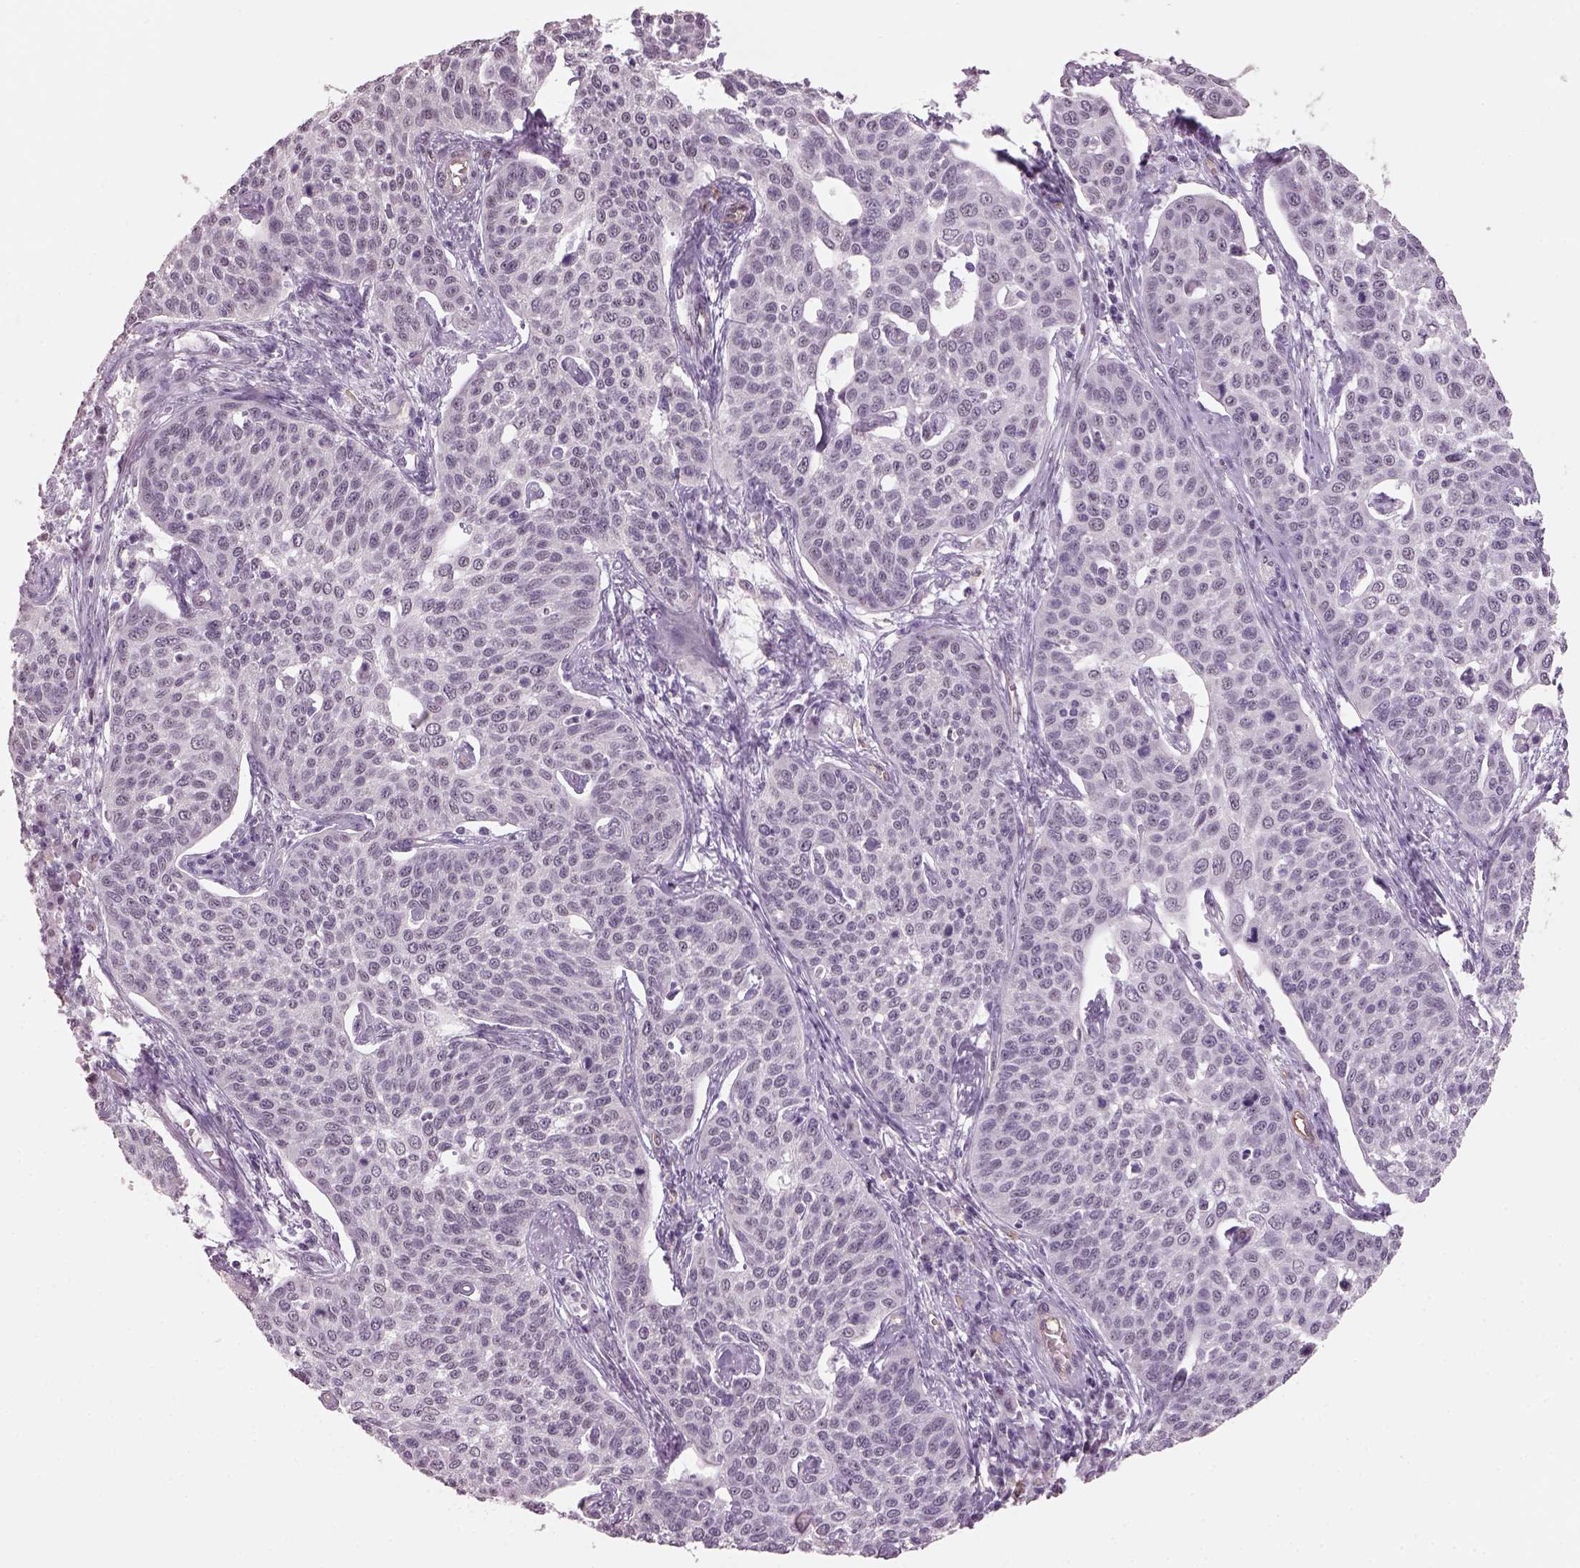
{"staining": {"intensity": "negative", "quantity": "none", "location": "none"}, "tissue": "cervical cancer", "cell_type": "Tumor cells", "image_type": "cancer", "snomed": [{"axis": "morphology", "description": "Squamous cell carcinoma, NOS"}, {"axis": "topography", "description": "Cervix"}], "caption": "Immunohistochemistry (IHC) image of neoplastic tissue: cervical cancer stained with DAB exhibits no significant protein positivity in tumor cells.", "gene": "NAT8", "patient": {"sex": "female", "age": 34}}